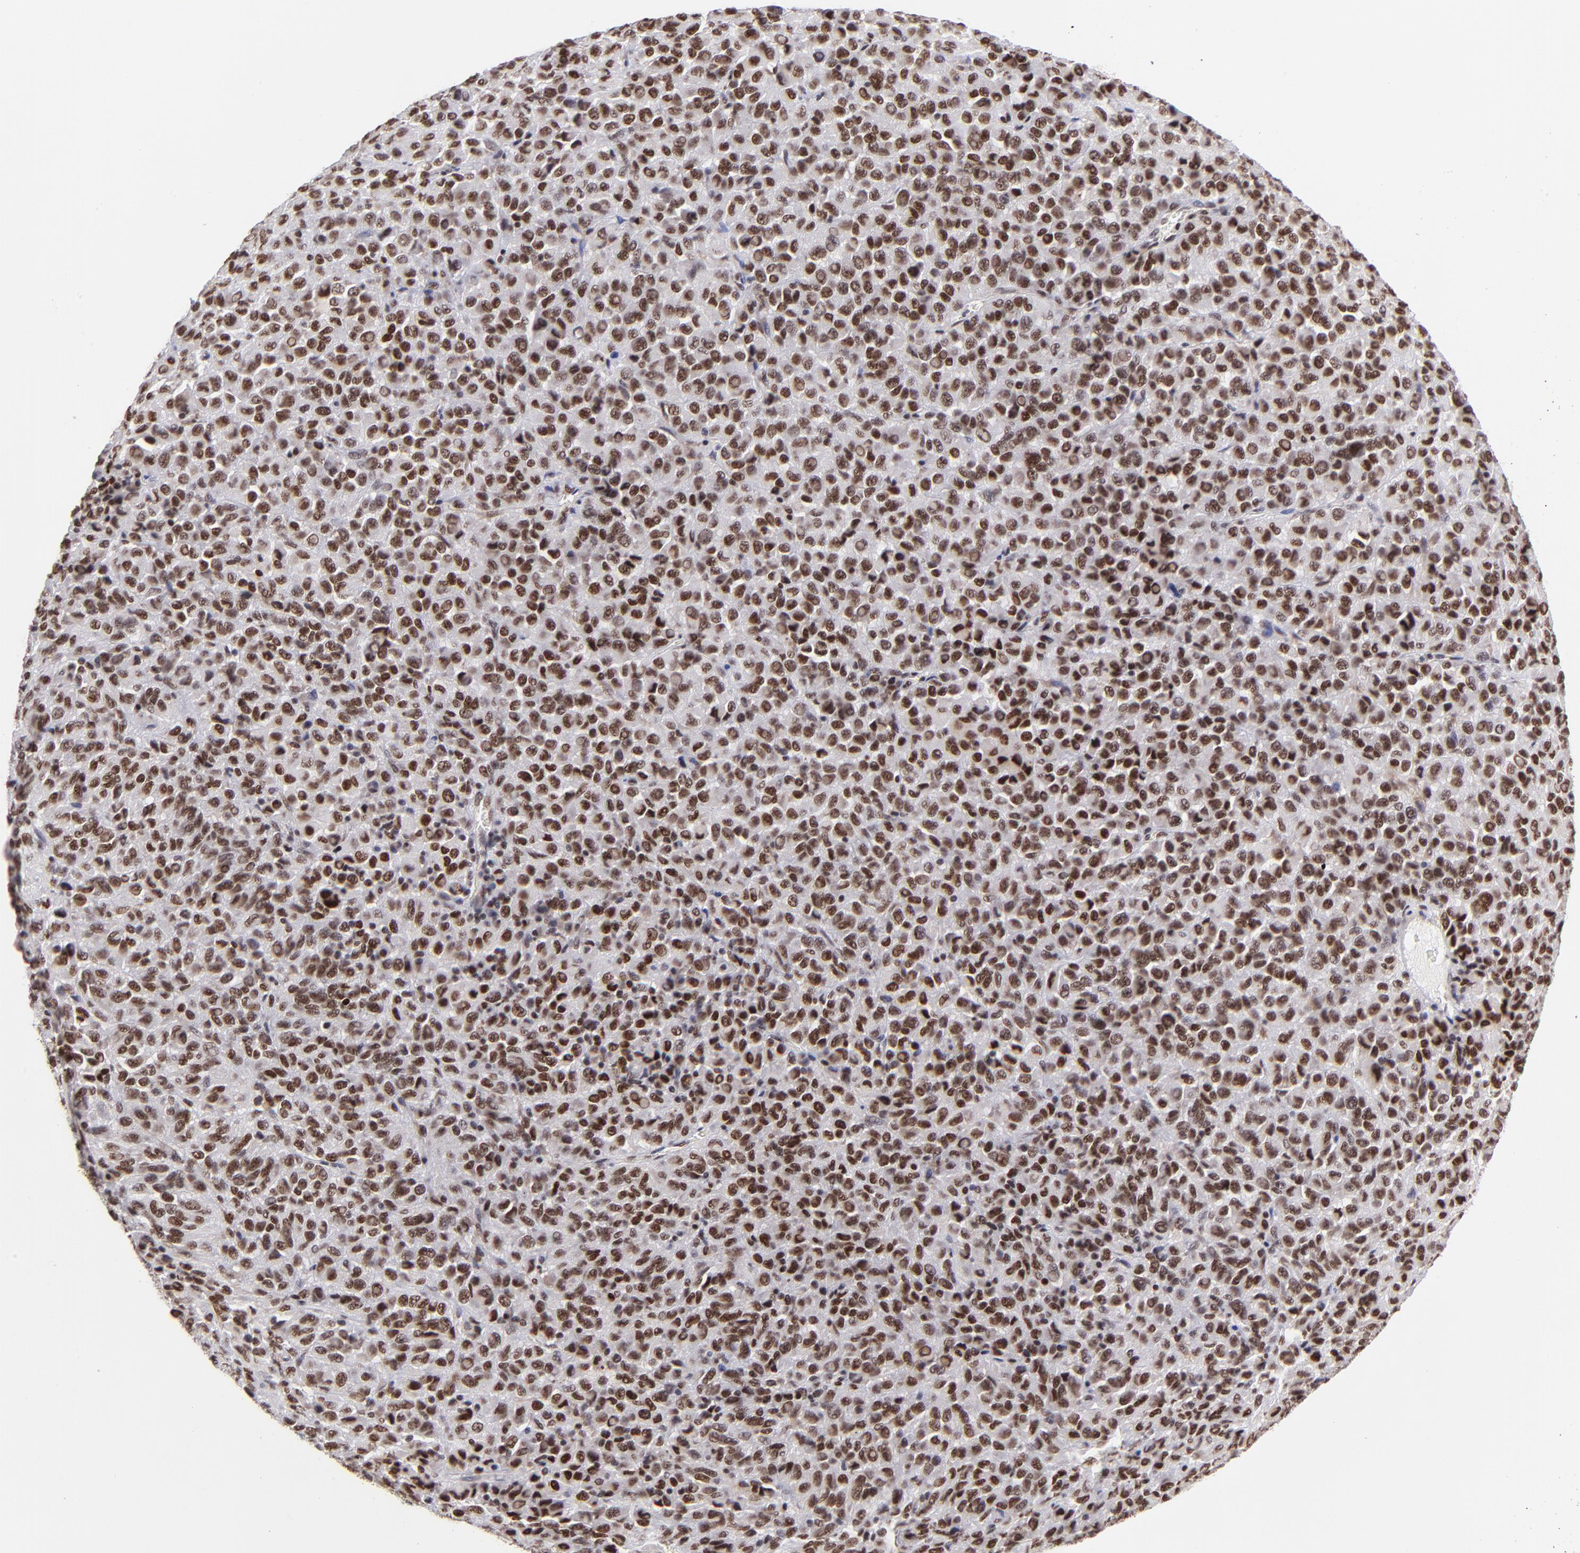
{"staining": {"intensity": "moderate", "quantity": ">75%", "location": "nuclear"}, "tissue": "melanoma", "cell_type": "Tumor cells", "image_type": "cancer", "snomed": [{"axis": "morphology", "description": "Malignant melanoma, Metastatic site"}, {"axis": "topography", "description": "Lung"}], "caption": "Melanoma was stained to show a protein in brown. There is medium levels of moderate nuclear positivity in about >75% of tumor cells.", "gene": "MIDEAS", "patient": {"sex": "male", "age": 64}}